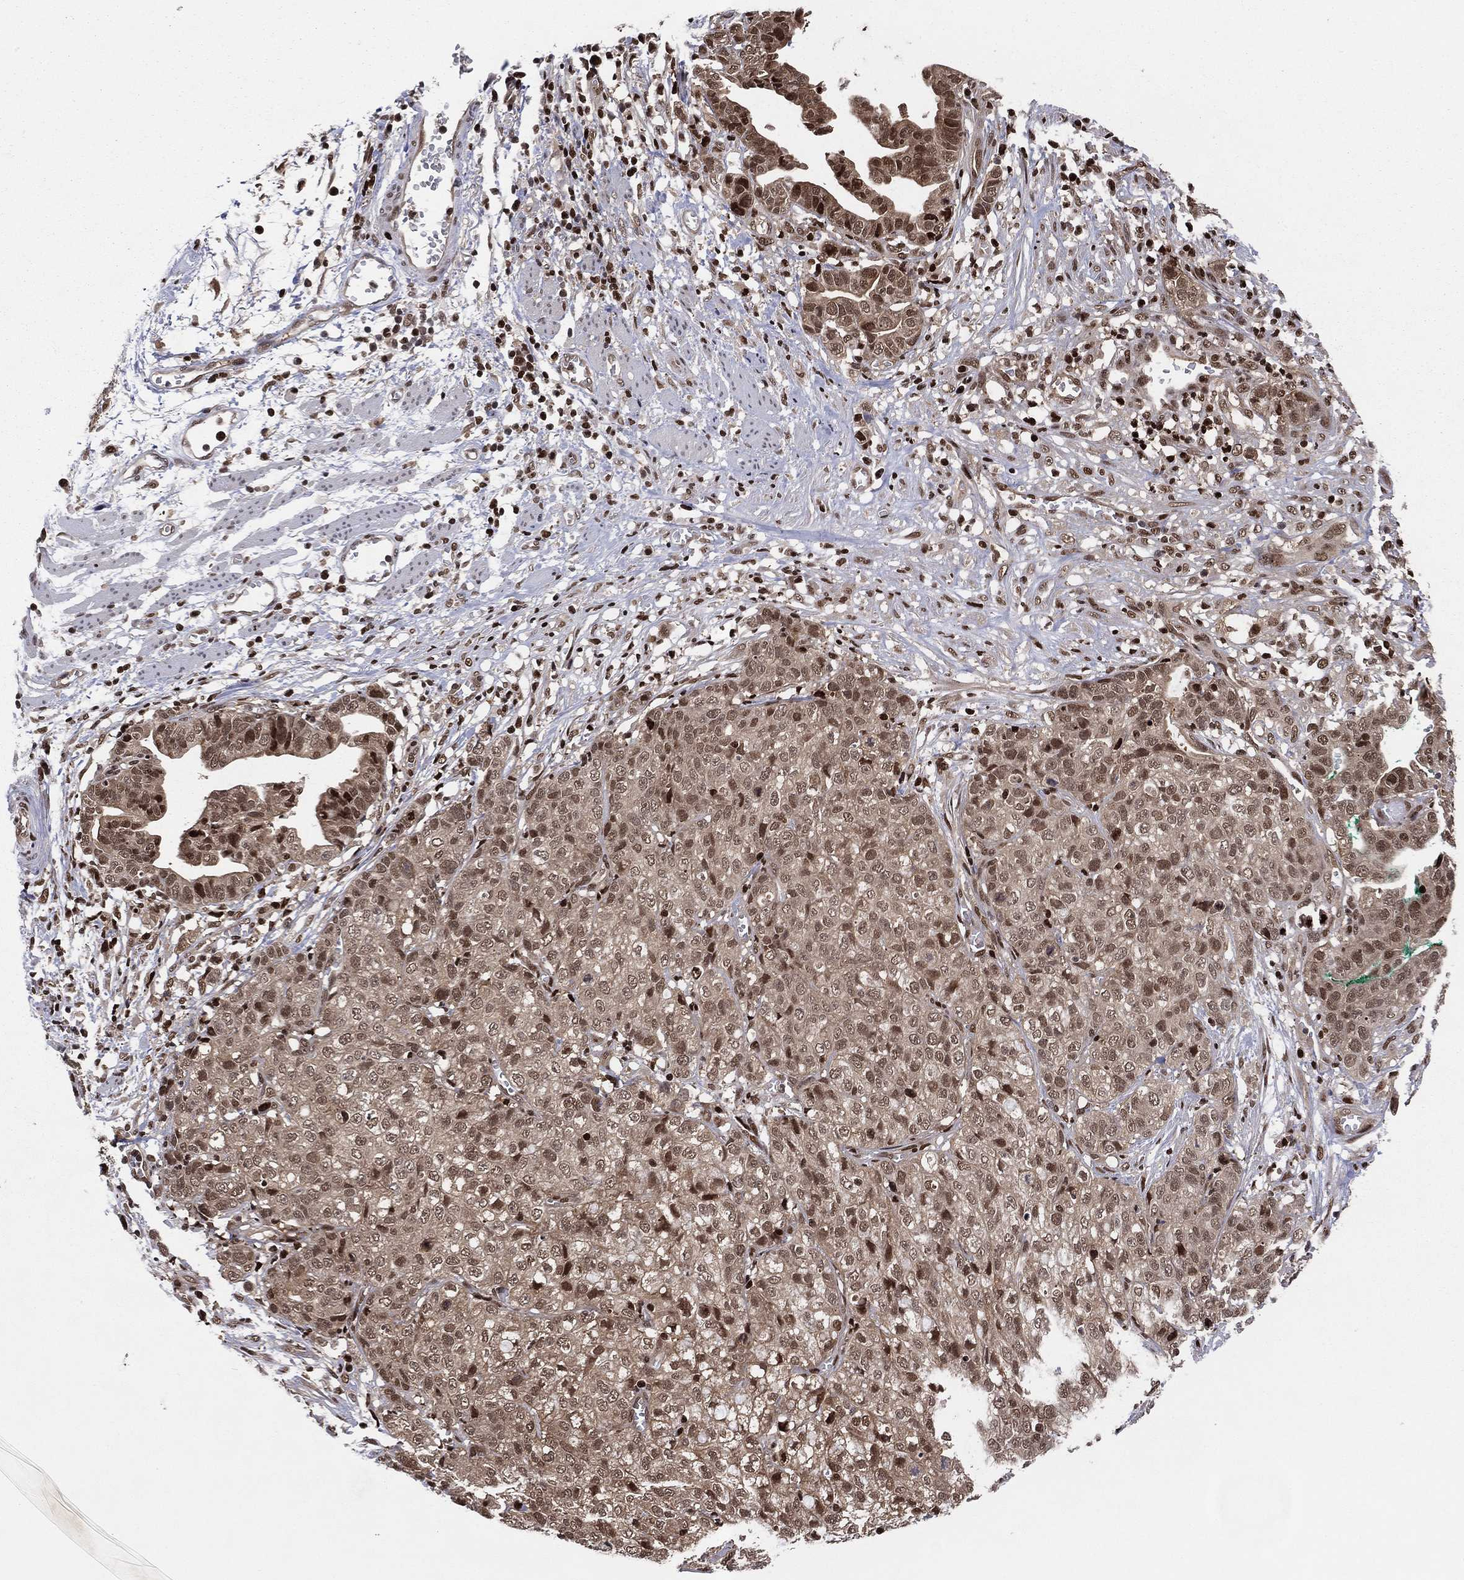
{"staining": {"intensity": "strong", "quantity": "25%-75%", "location": "cytoplasmic/membranous,nuclear"}, "tissue": "stomach cancer", "cell_type": "Tumor cells", "image_type": "cancer", "snomed": [{"axis": "morphology", "description": "Adenocarcinoma, NOS"}, {"axis": "topography", "description": "Stomach, upper"}], "caption": "Tumor cells demonstrate high levels of strong cytoplasmic/membranous and nuclear positivity in approximately 25%-75% of cells in stomach cancer.", "gene": "PSMA1", "patient": {"sex": "female", "age": 67}}